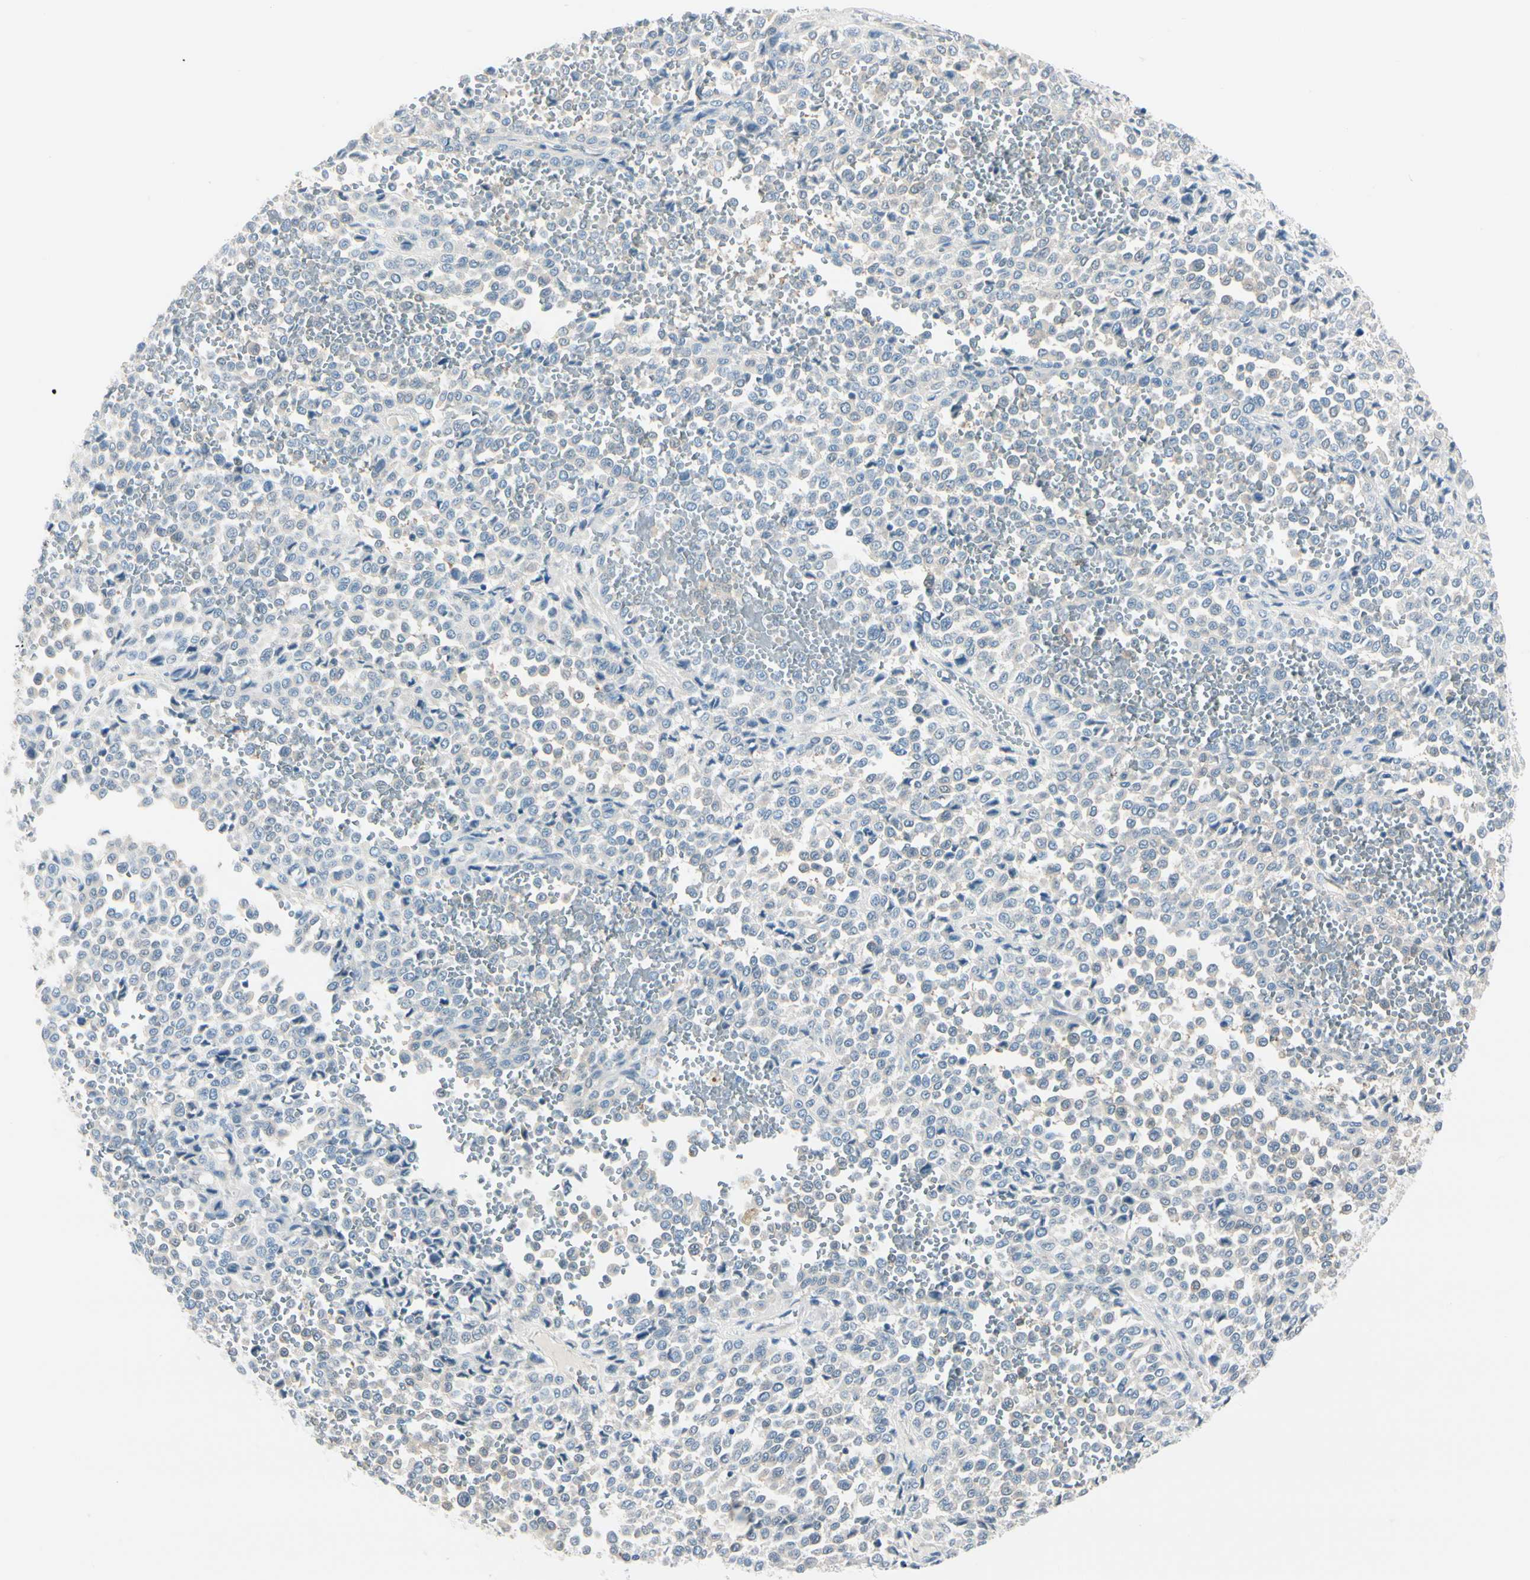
{"staining": {"intensity": "negative", "quantity": "none", "location": "none"}, "tissue": "melanoma", "cell_type": "Tumor cells", "image_type": "cancer", "snomed": [{"axis": "morphology", "description": "Malignant melanoma, Metastatic site"}, {"axis": "topography", "description": "Pancreas"}], "caption": "Photomicrograph shows no significant protein expression in tumor cells of melanoma. (DAB IHC with hematoxylin counter stain).", "gene": "PEBP1", "patient": {"sex": "female", "age": 30}}